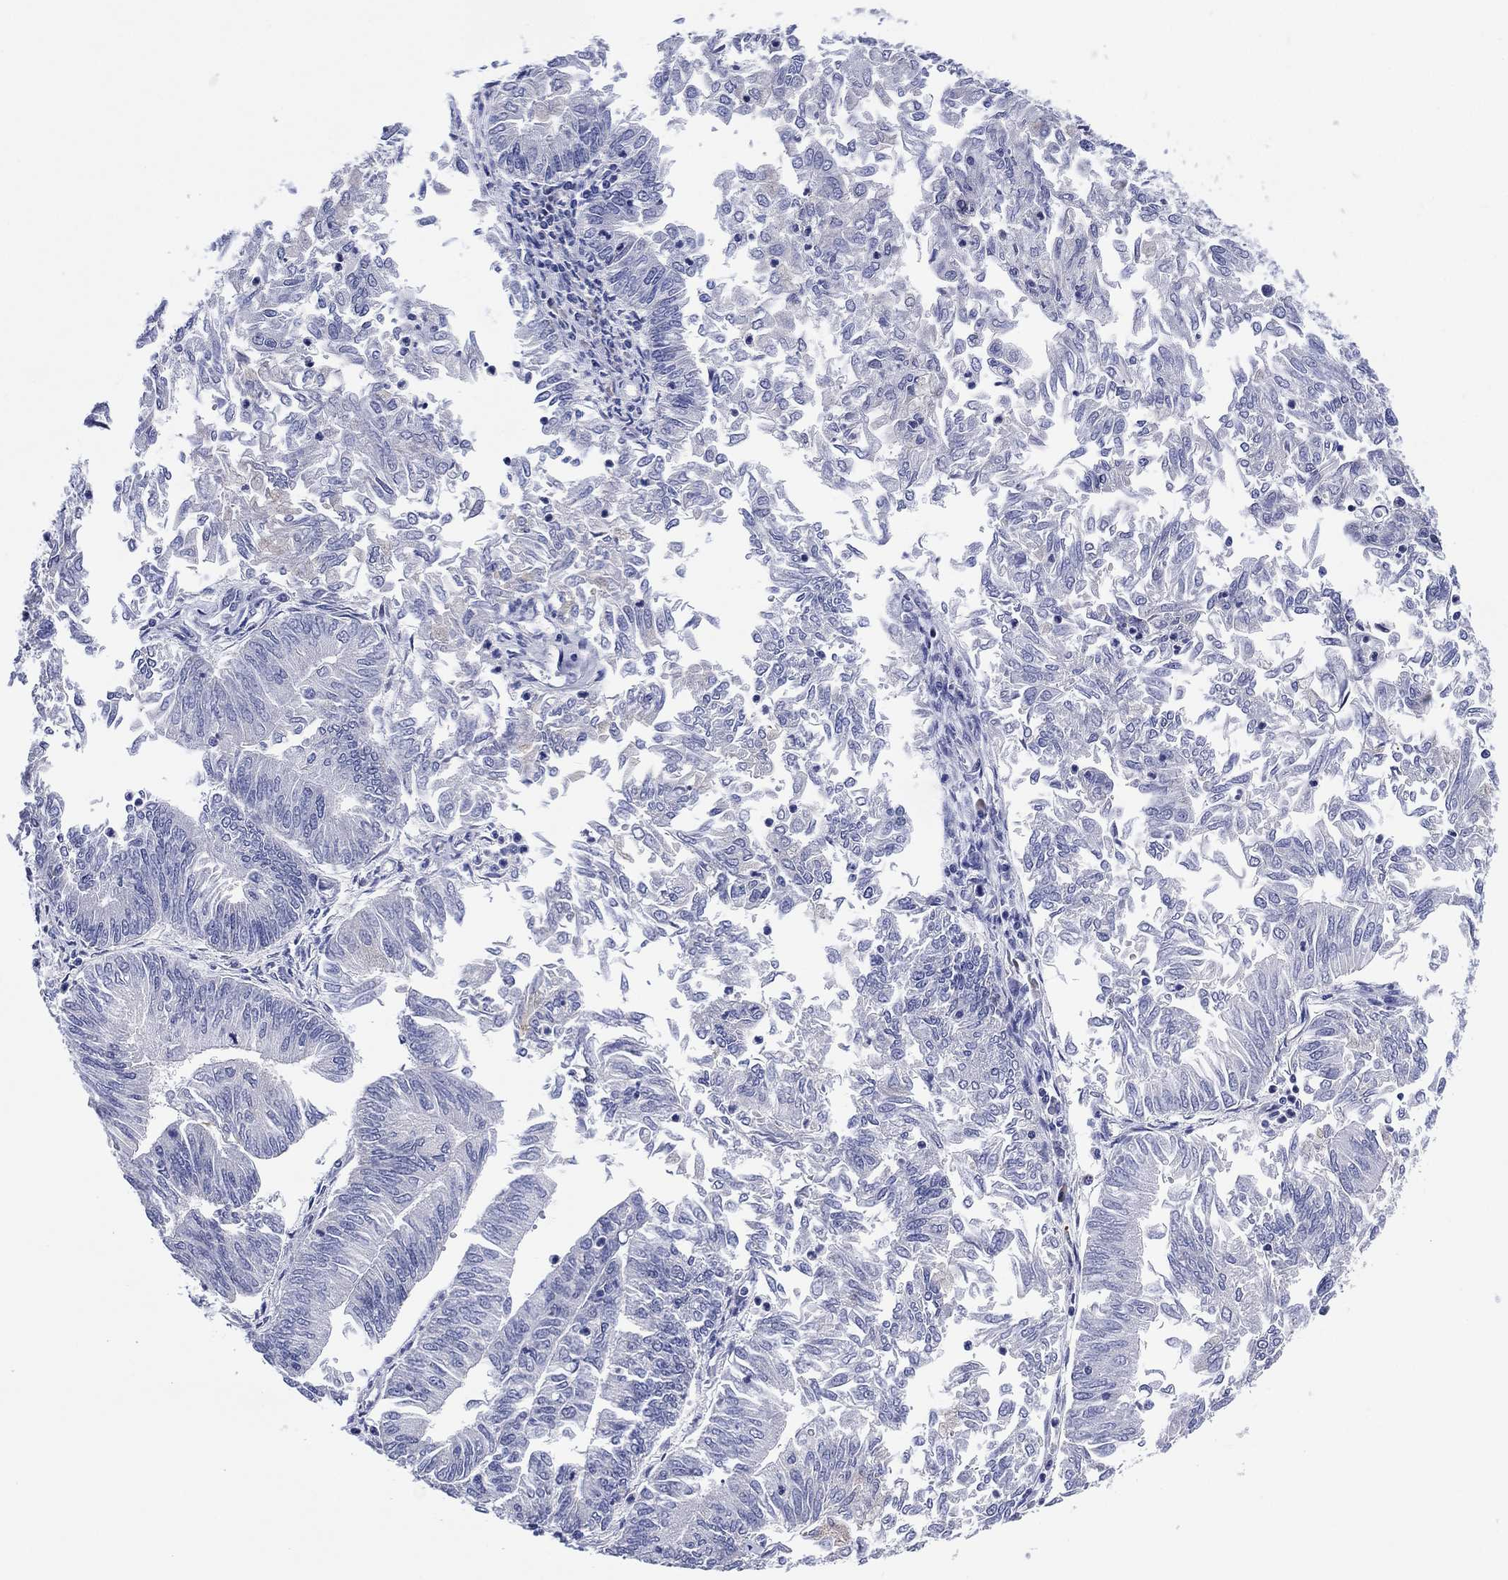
{"staining": {"intensity": "negative", "quantity": "none", "location": "none"}, "tissue": "endometrial cancer", "cell_type": "Tumor cells", "image_type": "cancer", "snomed": [{"axis": "morphology", "description": "Adenocarcinoma, NOS"}, {"axis": "topography", "description": "Endometrium"}], "caption": "Tumor cells show no significant protein staining in endometrial cancer (adenocarcinoma). (Brightfield microscopy of DAB IHC at high magnification).", "gene": "CLIP3", "patient": {"sex": "female", "age": 59}}